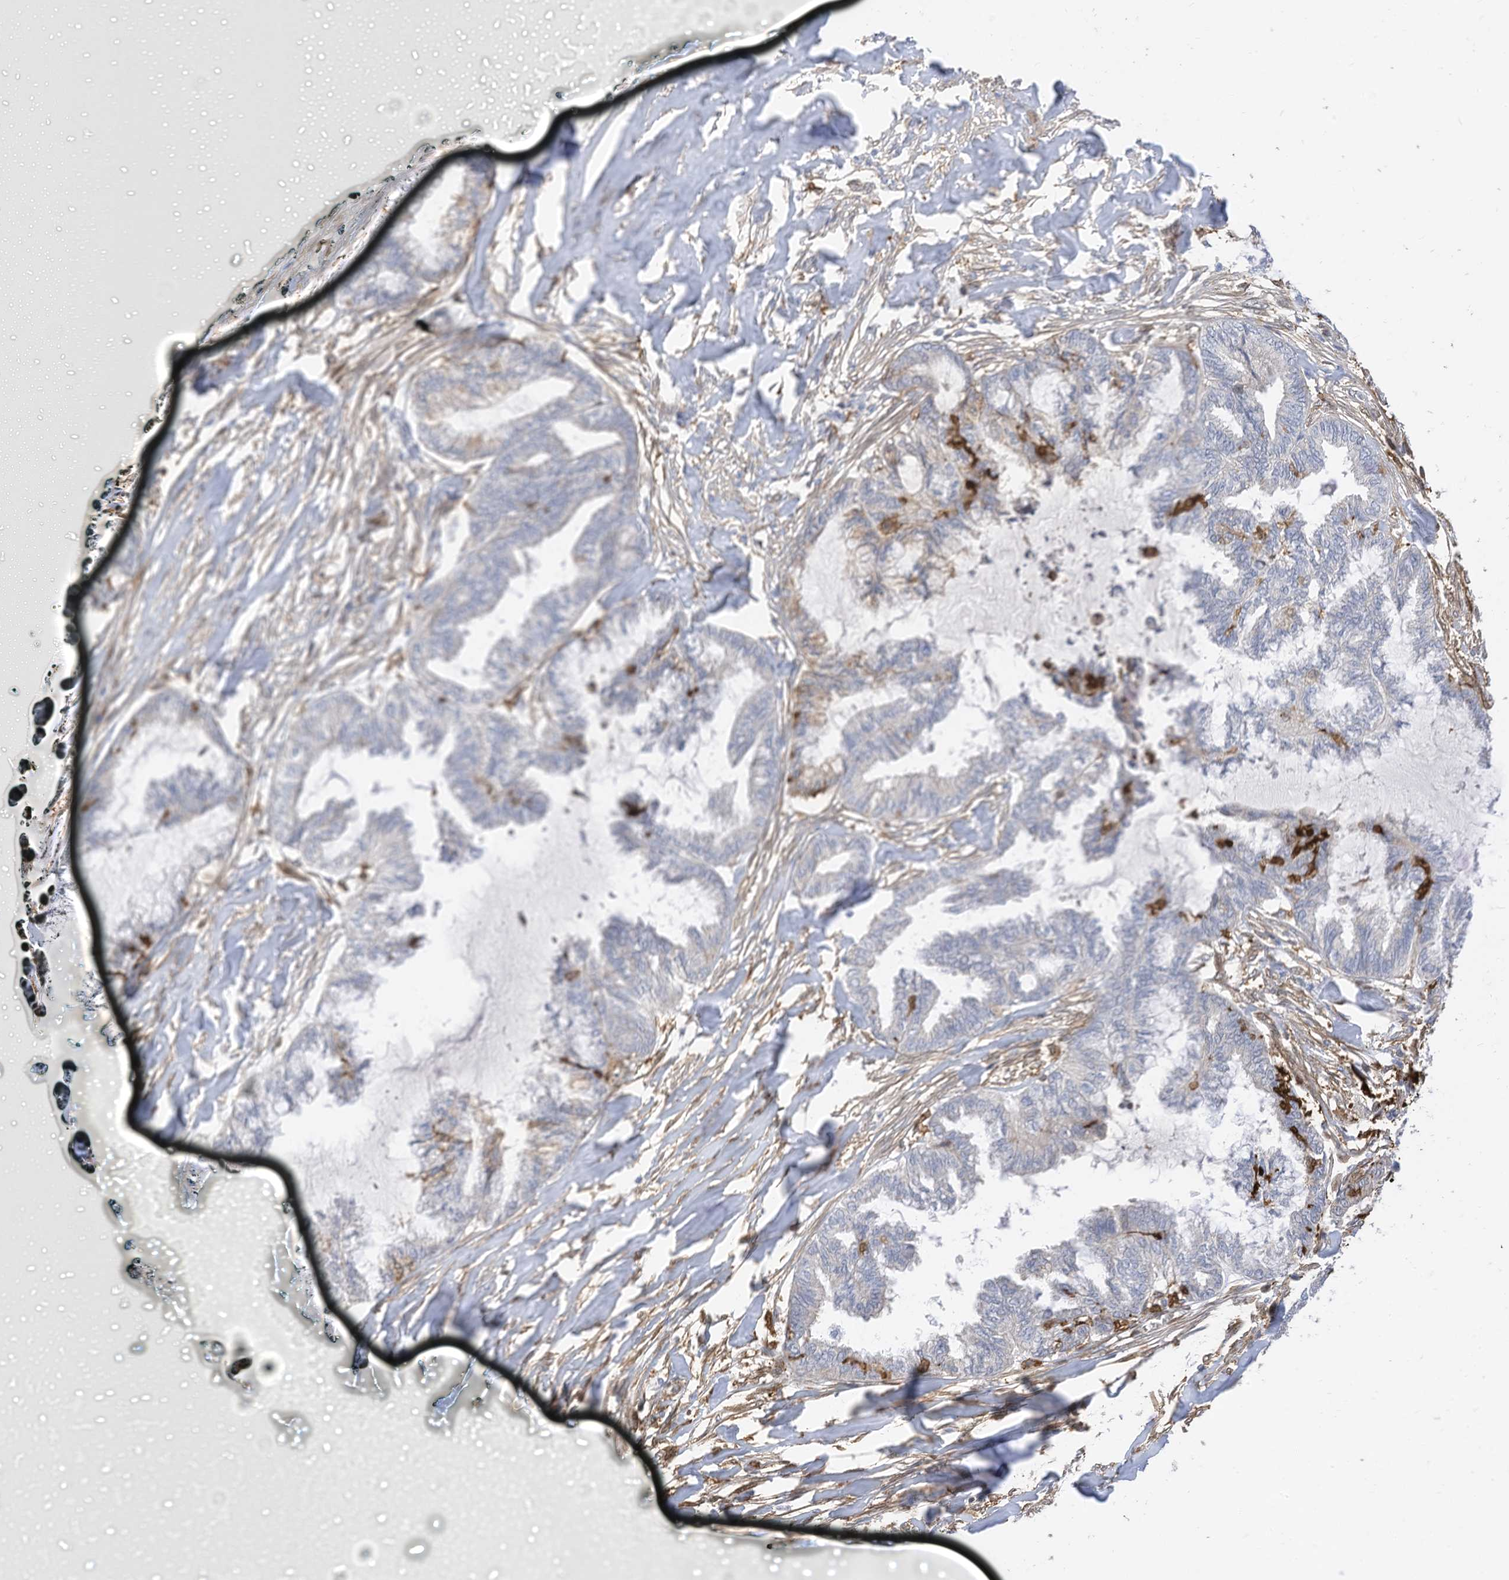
{"staining": {"intensity": "negative", "quantity": "none", "location": "none"}, "tissue": "endometrial cancer", "cell_type": "Tumor cells", "image_type": "cancer", "snomed": [{"axis": "morphology", "description": "Adenocarcinoma, NOS"}, {"axis": "topography", "description": "Endometrium"}], "caption": "DAB (3,3'-diaminobenzidine) immunohistochemical staining of human adenocarcinoma (endometrial) reveals no significant staining in tumor cells.", "gene": "ATP13A1", "patient": {"sex": "female", "age": 86}}